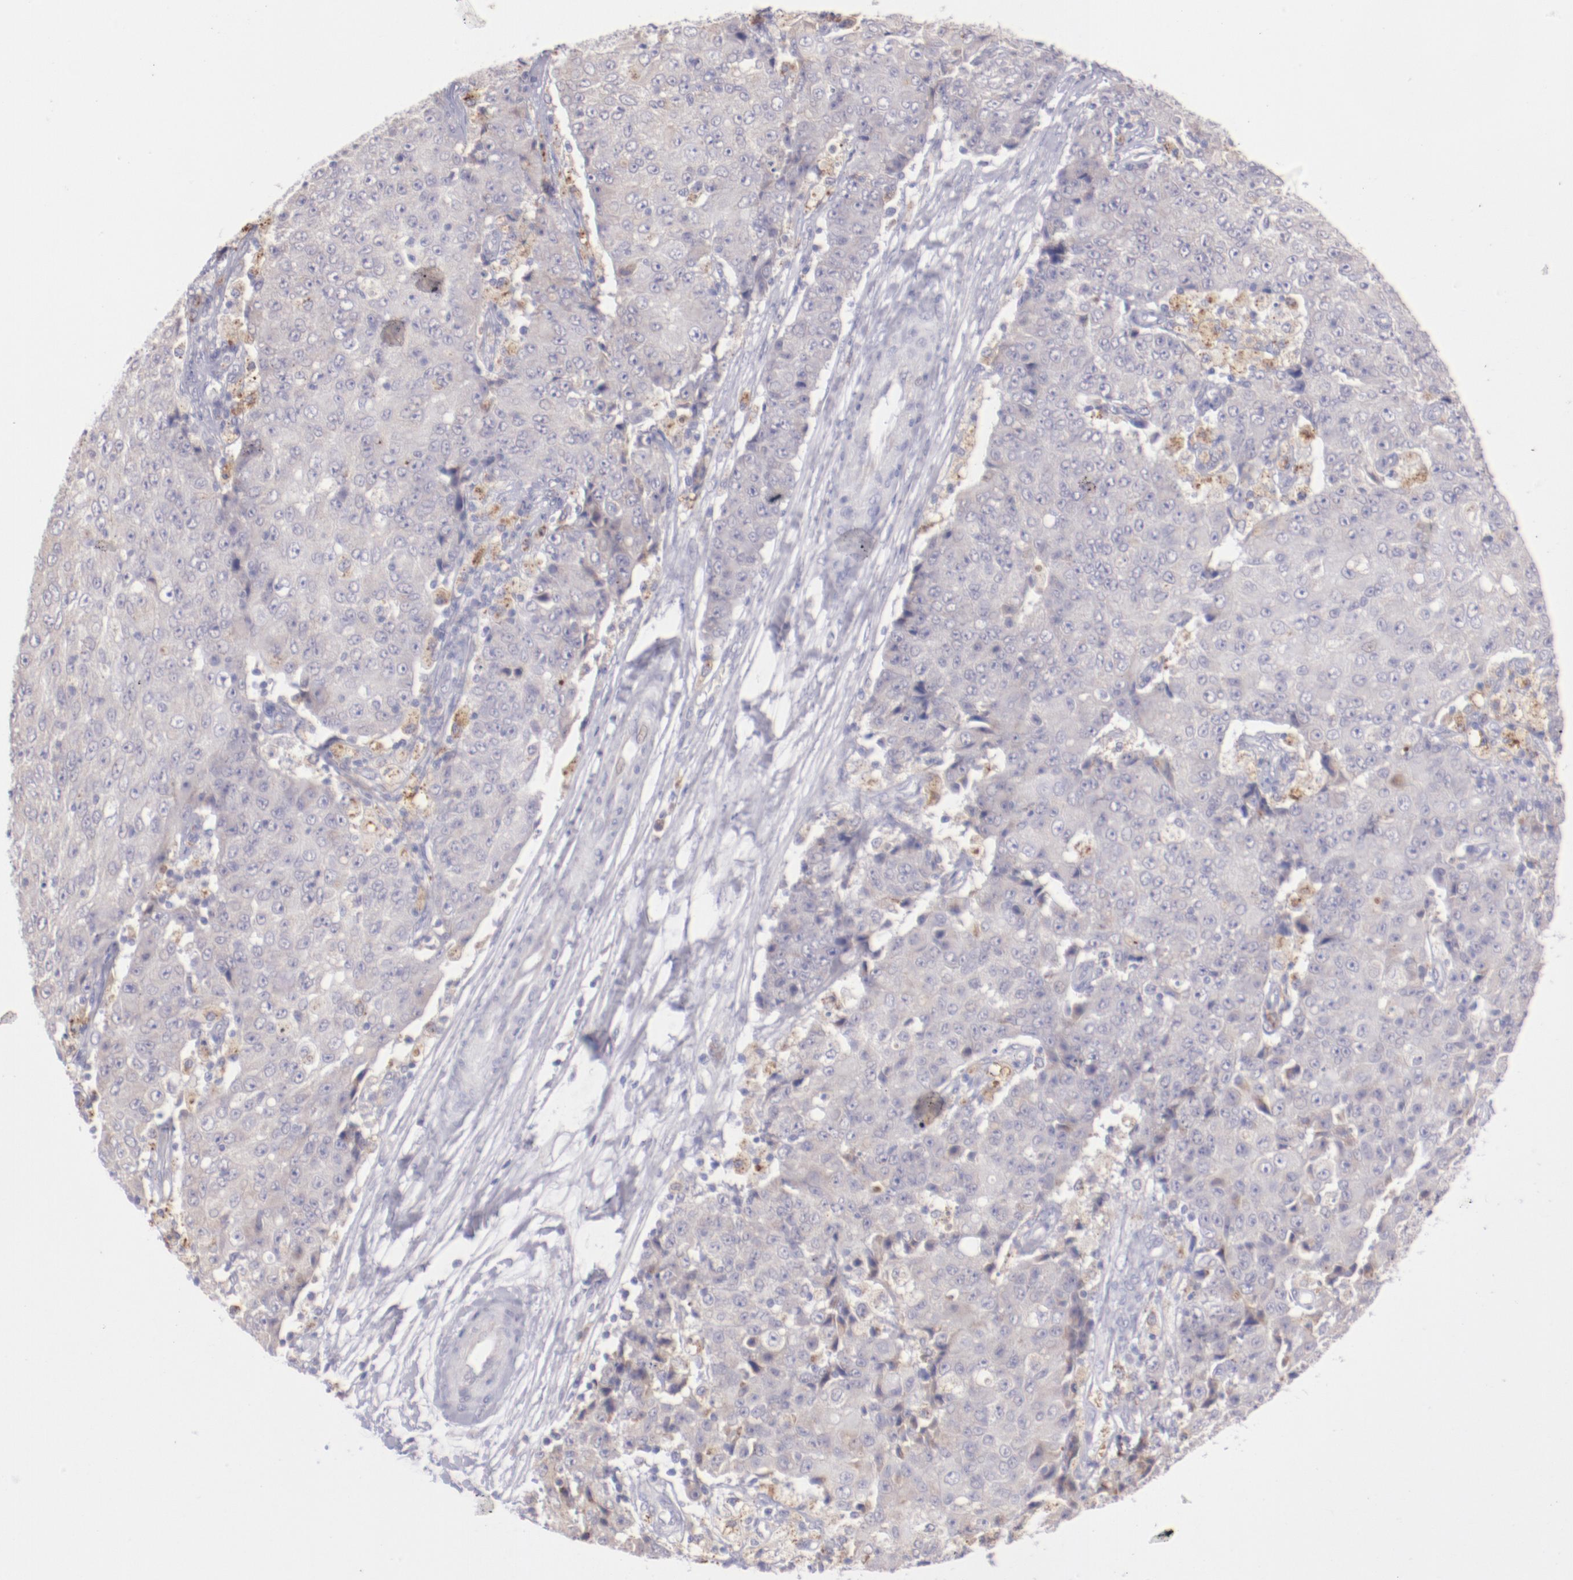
{"staining": {"intensity": "negative", "quantity": "none", "location": "none"}, "tissue": "ovarian cancer", "cell_type": "Tumor cells", "image_type": "cancer", "snomed": [{"axis": "morphology", "description": "Carcinoma, endometroid"}, {"axis": "topography", "description": "Ovary"}], "caption": "This is an IHC micrograph of human endometroid carcinoma (ovarian). There is no positivity in tumor cells.", "gene": "TRAF3", "patient": {"sex": "female", "age": 42}}